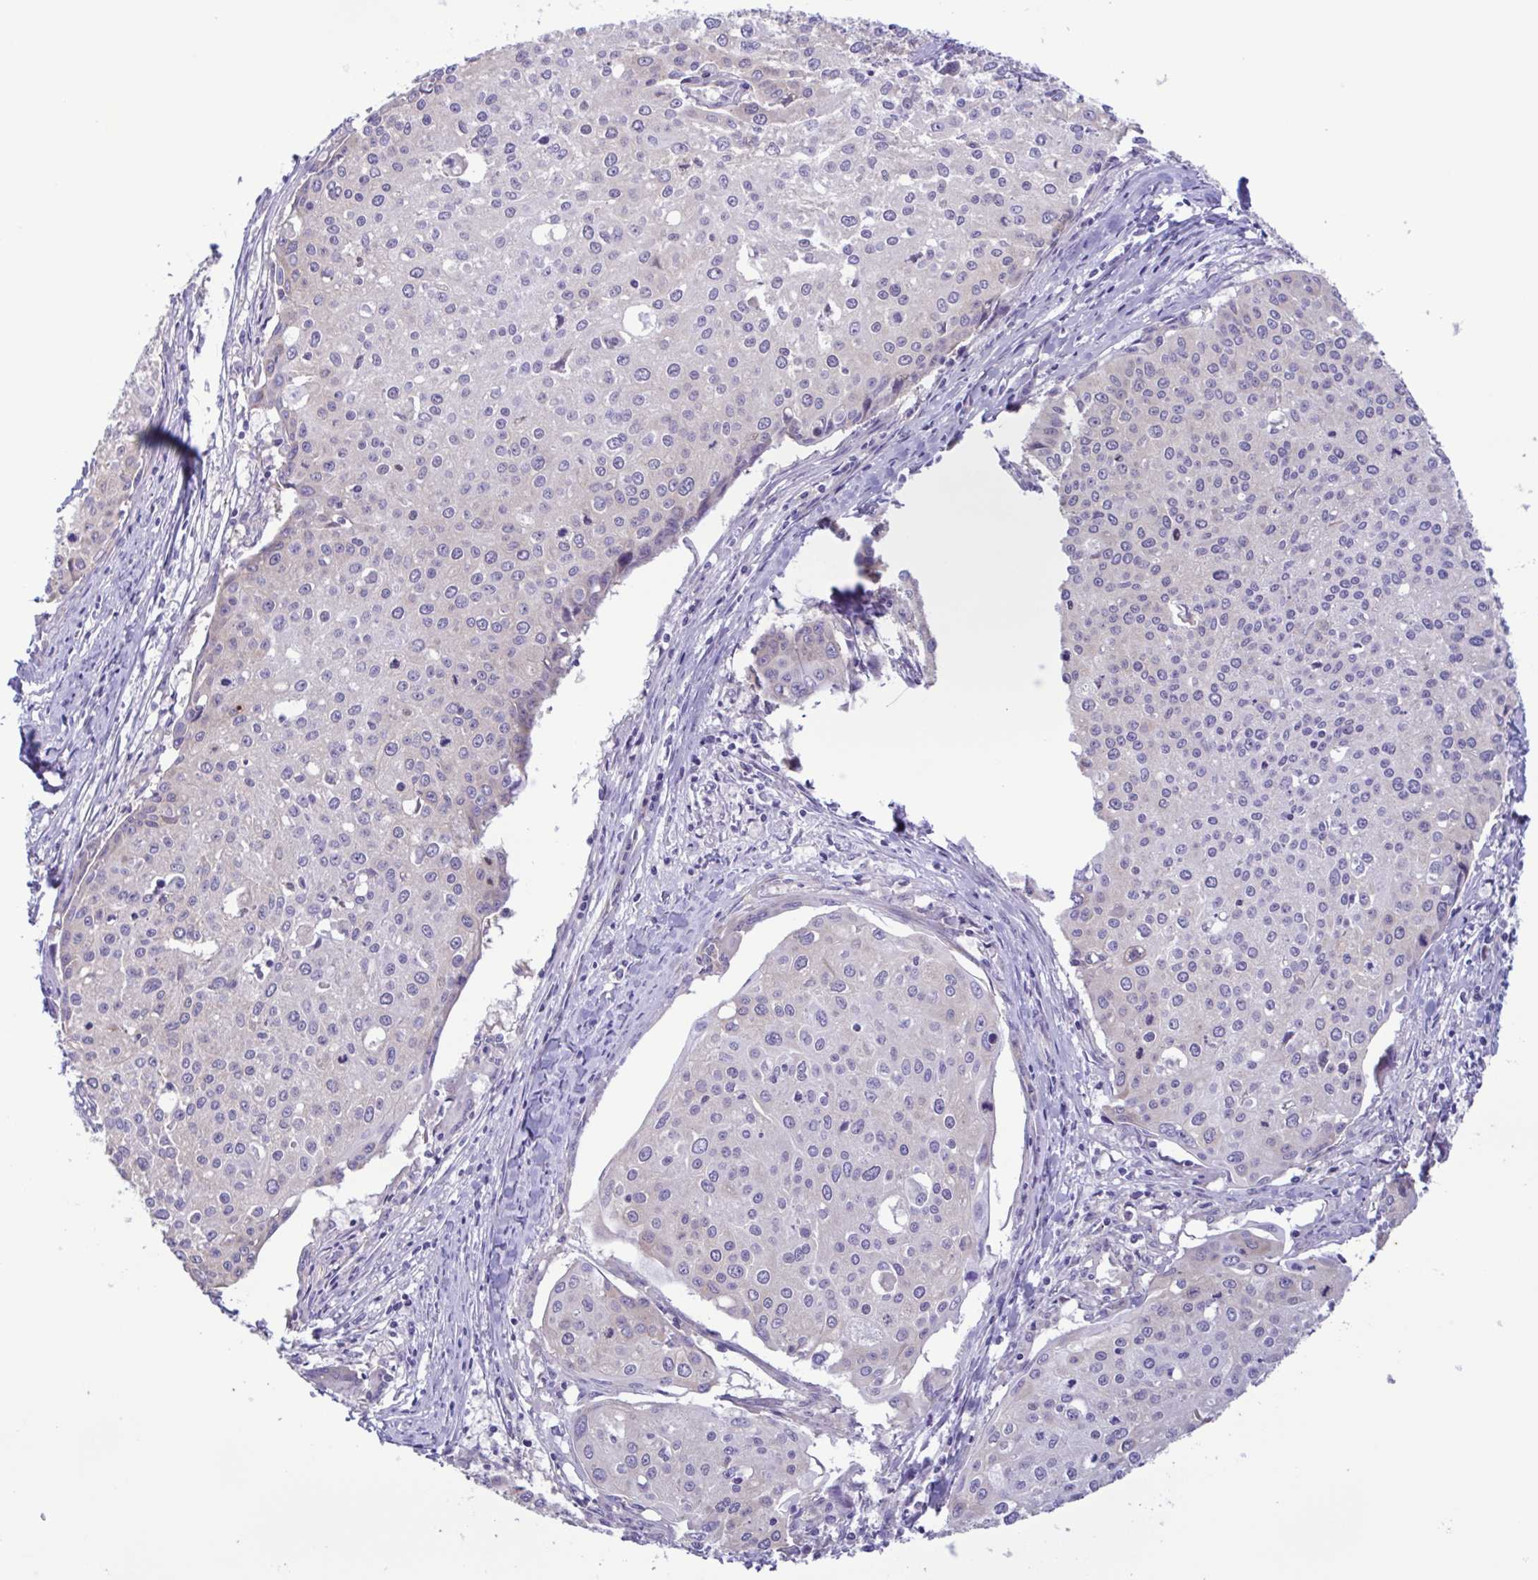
{"staining": {"intensity": "negative", "quantity": "none", "location": "none"}, "tissue": "cervical cancer", "cell_type": "Tumor cells", "image_type": "cancer", "snomed": [{"axis": "morphology", "description": "Squamous cell carcinoma, NOS"}, {"axis": "topography", "description": "Cervix"}], "caption": "Cervical squamous cell carcinoma stained for a protein using immunohistochemistry (IHC) exhibits no positivity tumor cells.", "gene": "TNNI3", "patient": {"sex": "female", "age": 38}}